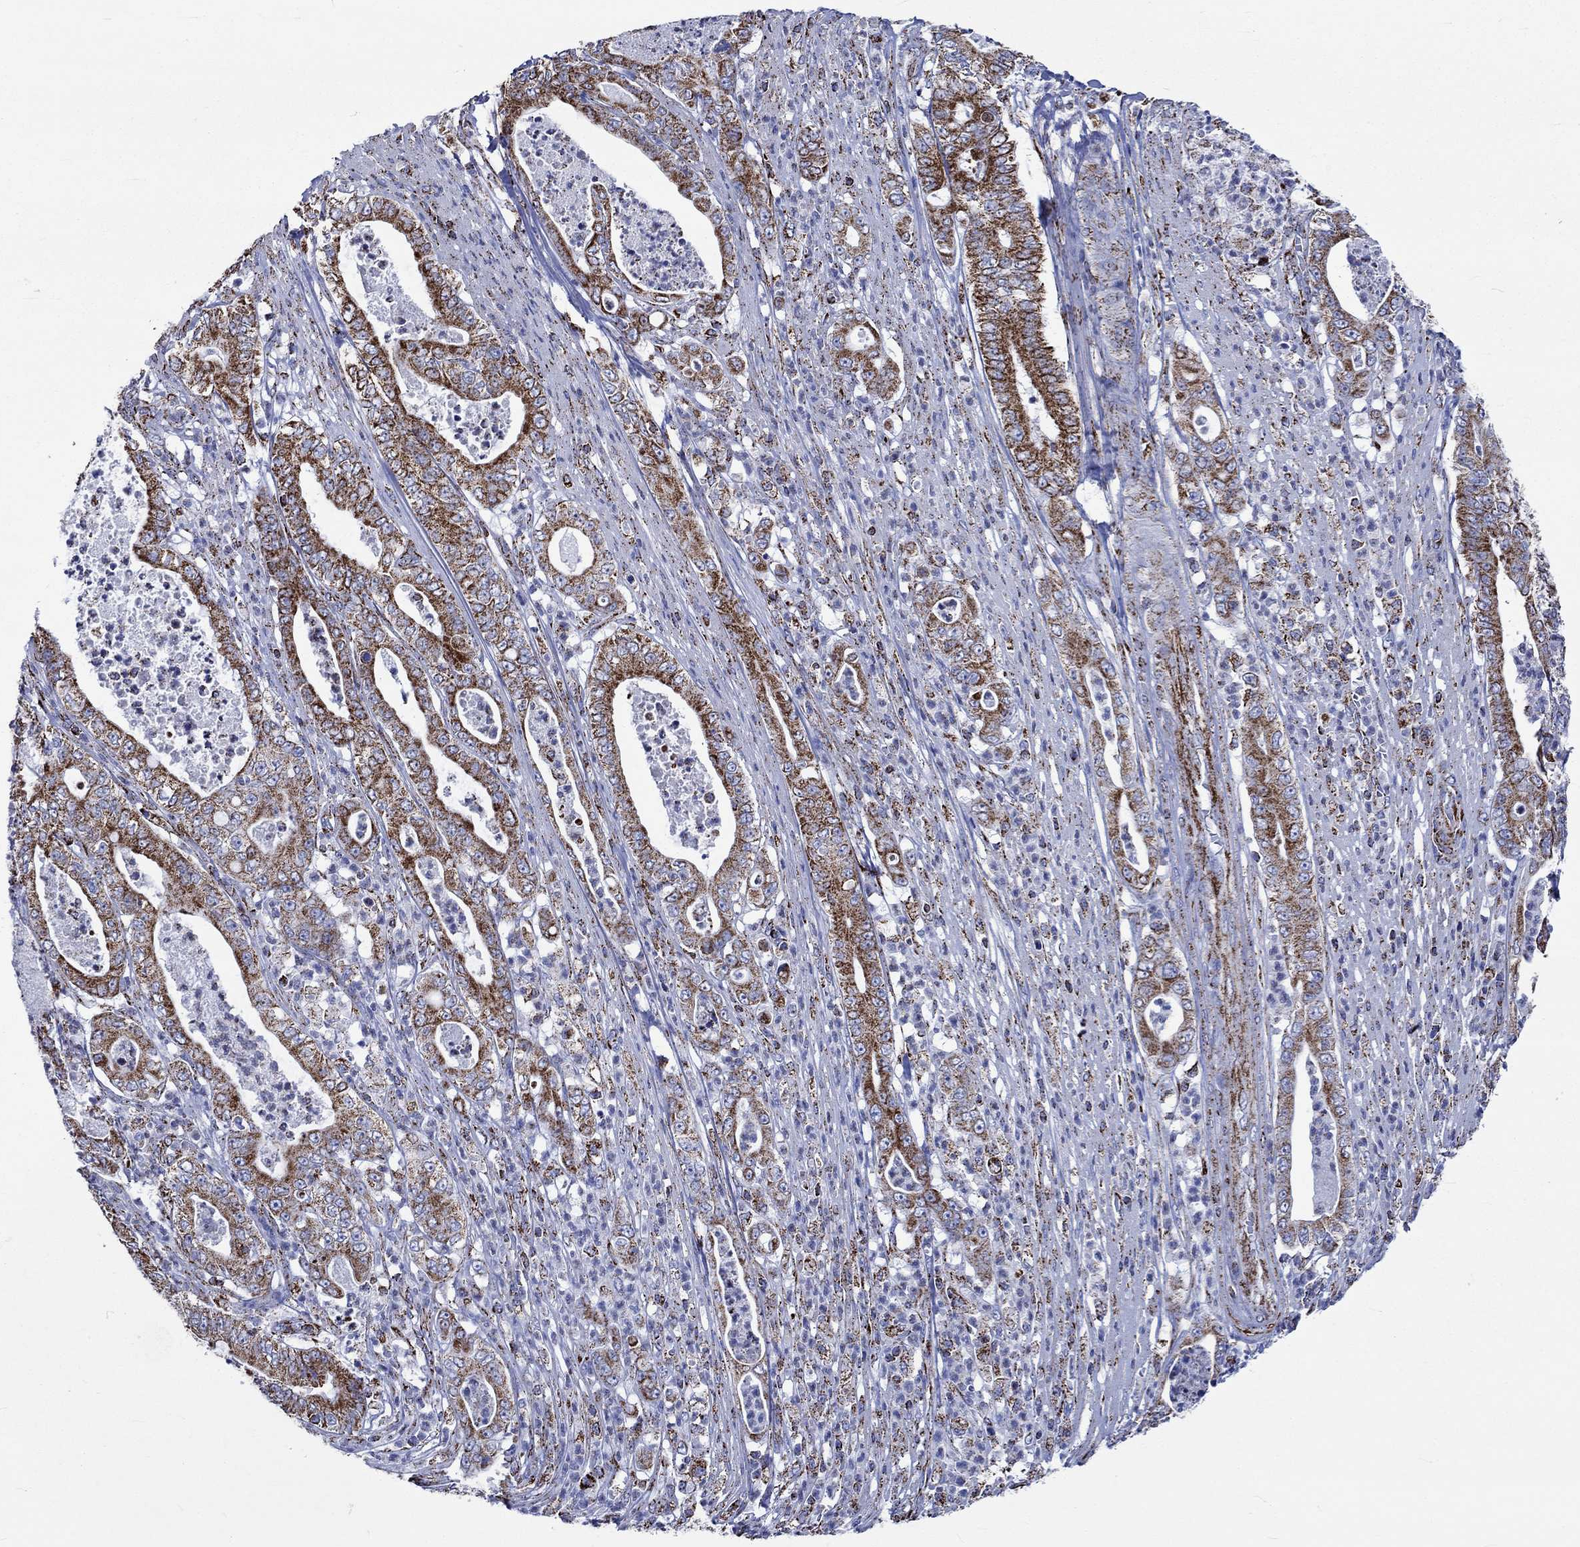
{"staining": {"intensity": "strong", "quantity": ">75%", "location": "cytoplasmic/membranous"}, "tissue": "pancreatic cancer", "cell_type": "Tumor cells", "image_type": "cancer", "snomed": [{"axis": "morphology", "description": "Adenocarcinoma, NOS"}, {"axis": "topography", "description": "Pancreas"}], "caption": "The micrograph displays a brown stain indicating the presence of a protein in the cytoplasmic/membranous of tumor cells in pancreatic cancer.", "gene": "RCE1", "patient": {"sex": "male", "age": 71}}